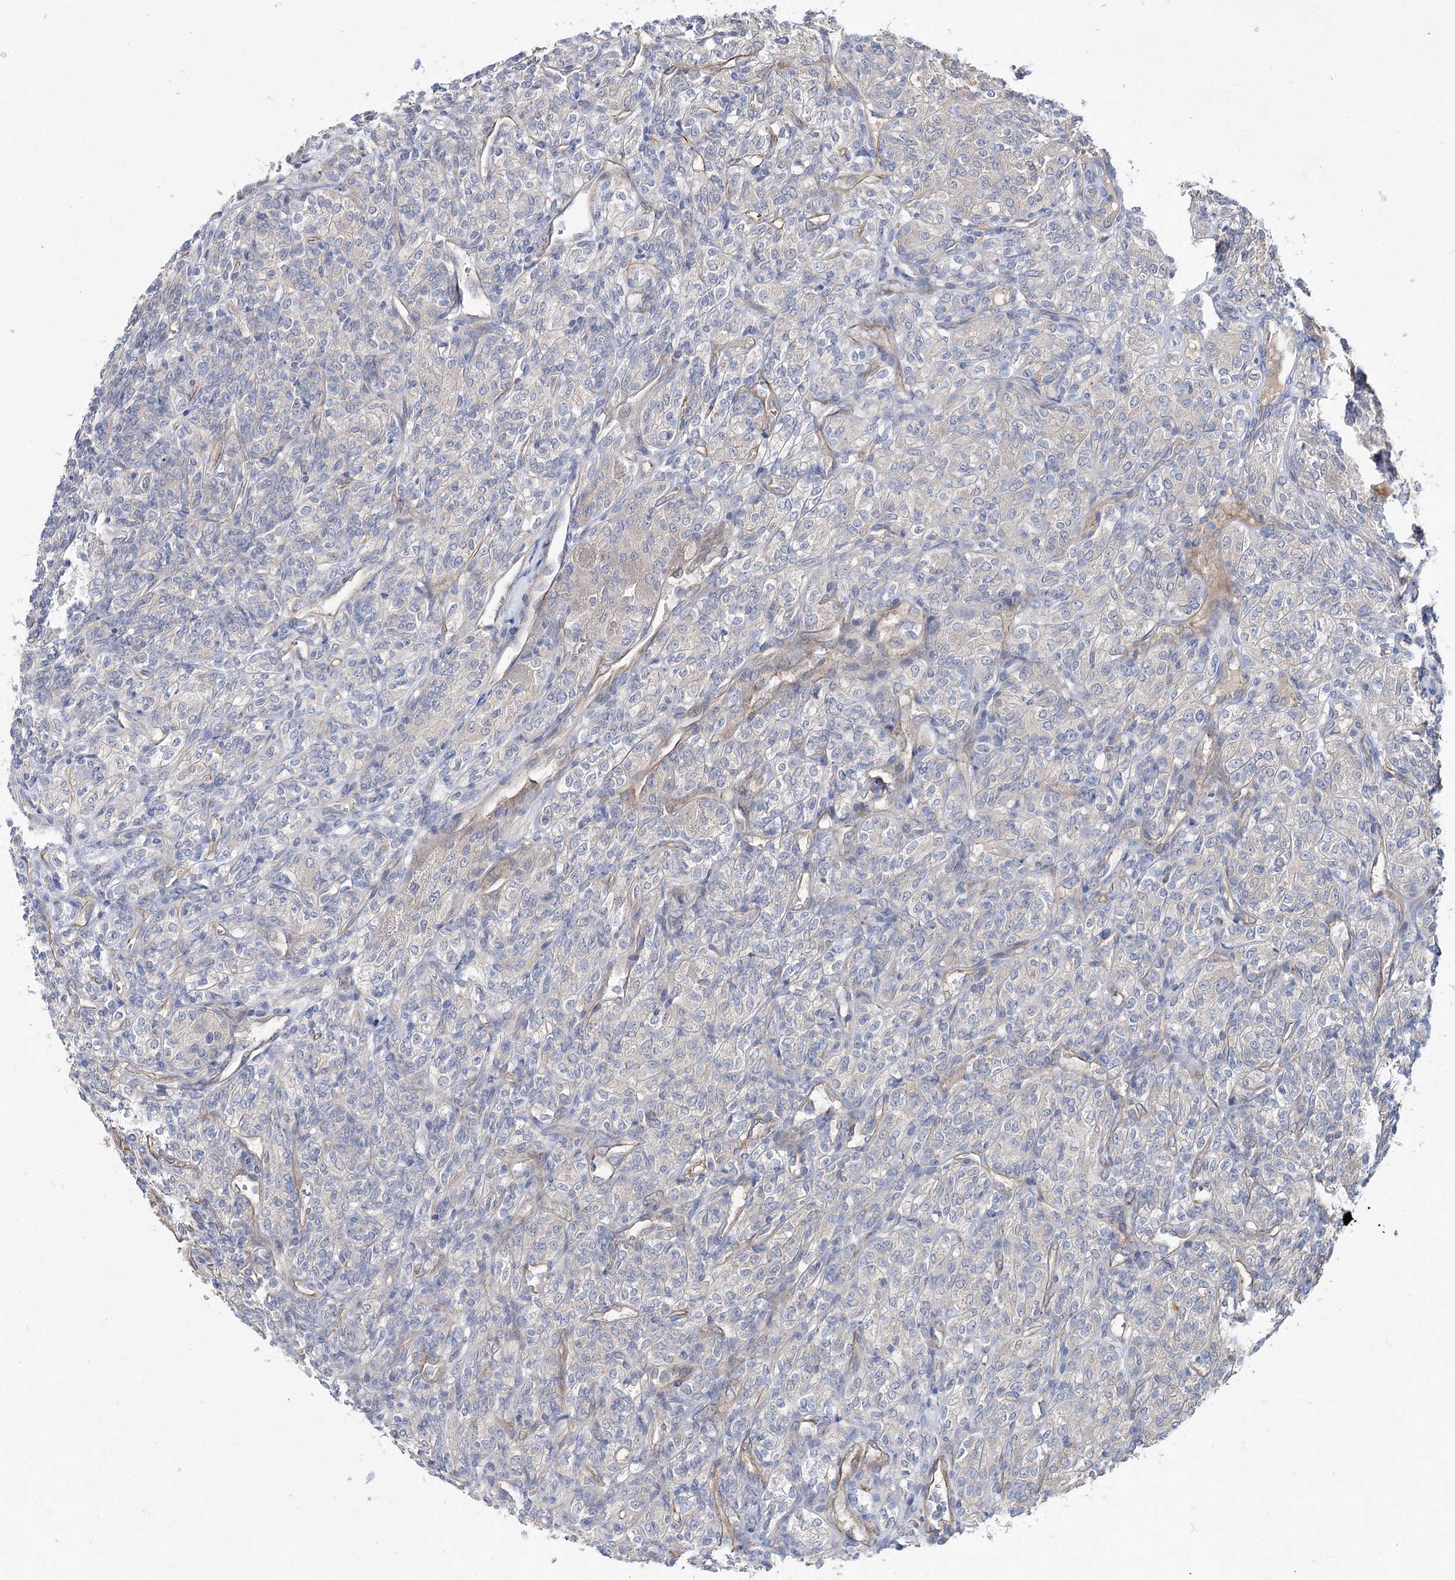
{"staining": {"intensity": "negative", "quantity": "none", "location": "none"}, "tissue": "renal cancer", "cell_type": "Tumor cells", "image_type": "cancer", "snomed": [{"axis": "morphology", "description": "Adenocarcinoma, NOS"}, {"axis": "topography", "description": "Kidney"}], "caption": "Tumor cells show no significant protein positivity in renal adenocarcinoma. (Brightfield microscopy of DAB (3,3'-diaminobenzidine) immunohistochemistry at high magnification).", "gene": "LRRC14B", "patient": {"sex": "male", "age": 77}}